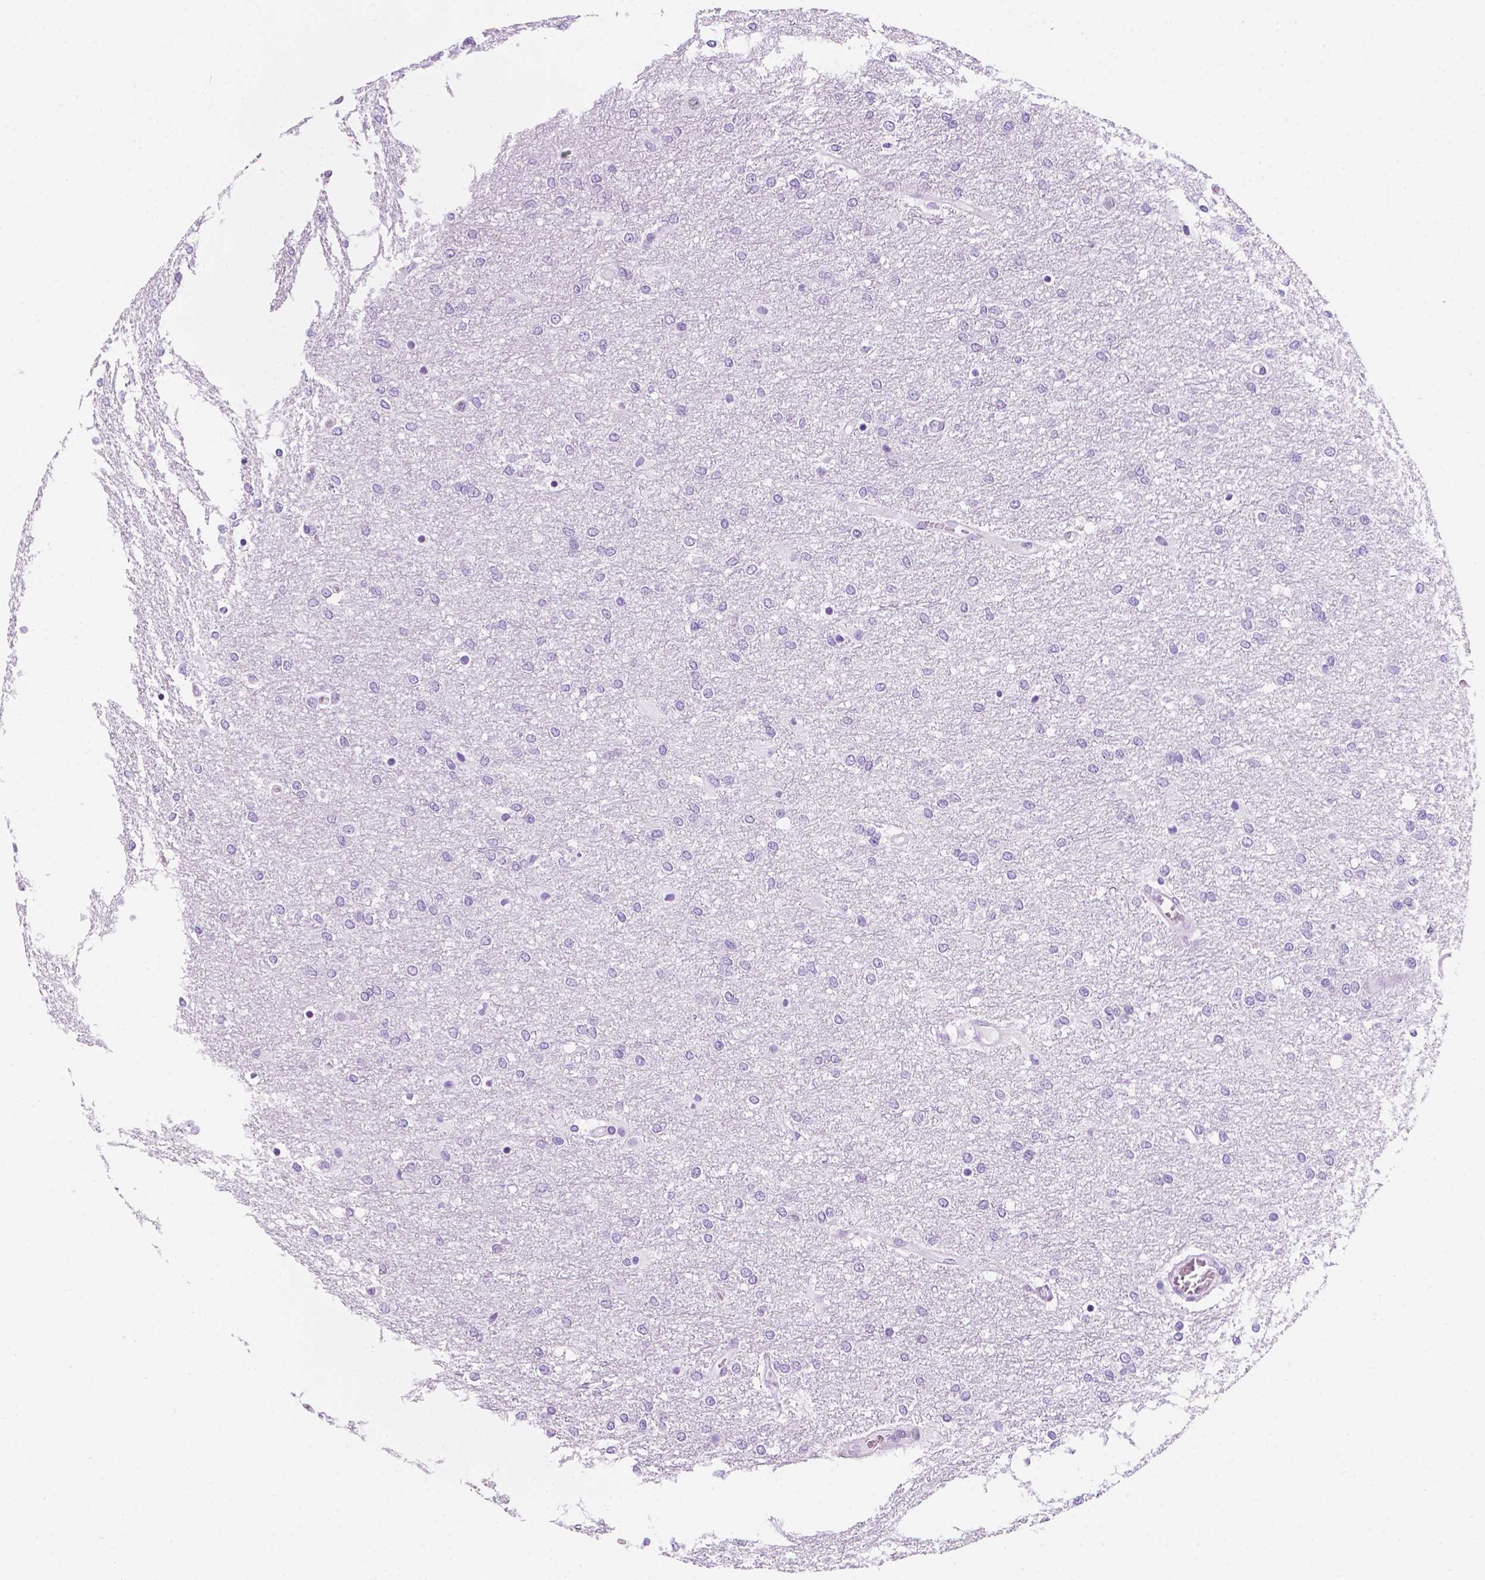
{"staining": {"intensity": "negative", "quantity": "none", "location": "none"}, "tissue": "glioma", "cell_type": "Tumor cells", "image_type": "cancer", "snomed": [{"axis": "morphology", "description": "Glioma, malignant, High grade"}, {"axis": "topography", "description": "Brain"}], "caption": "This is an immunohistochemistry (IHC) histopathology image of high-grade glioma (malignant). There is no staining in tumor cells.", "gene": "PPL", "patient": {"sex": "female", "age": 61}}